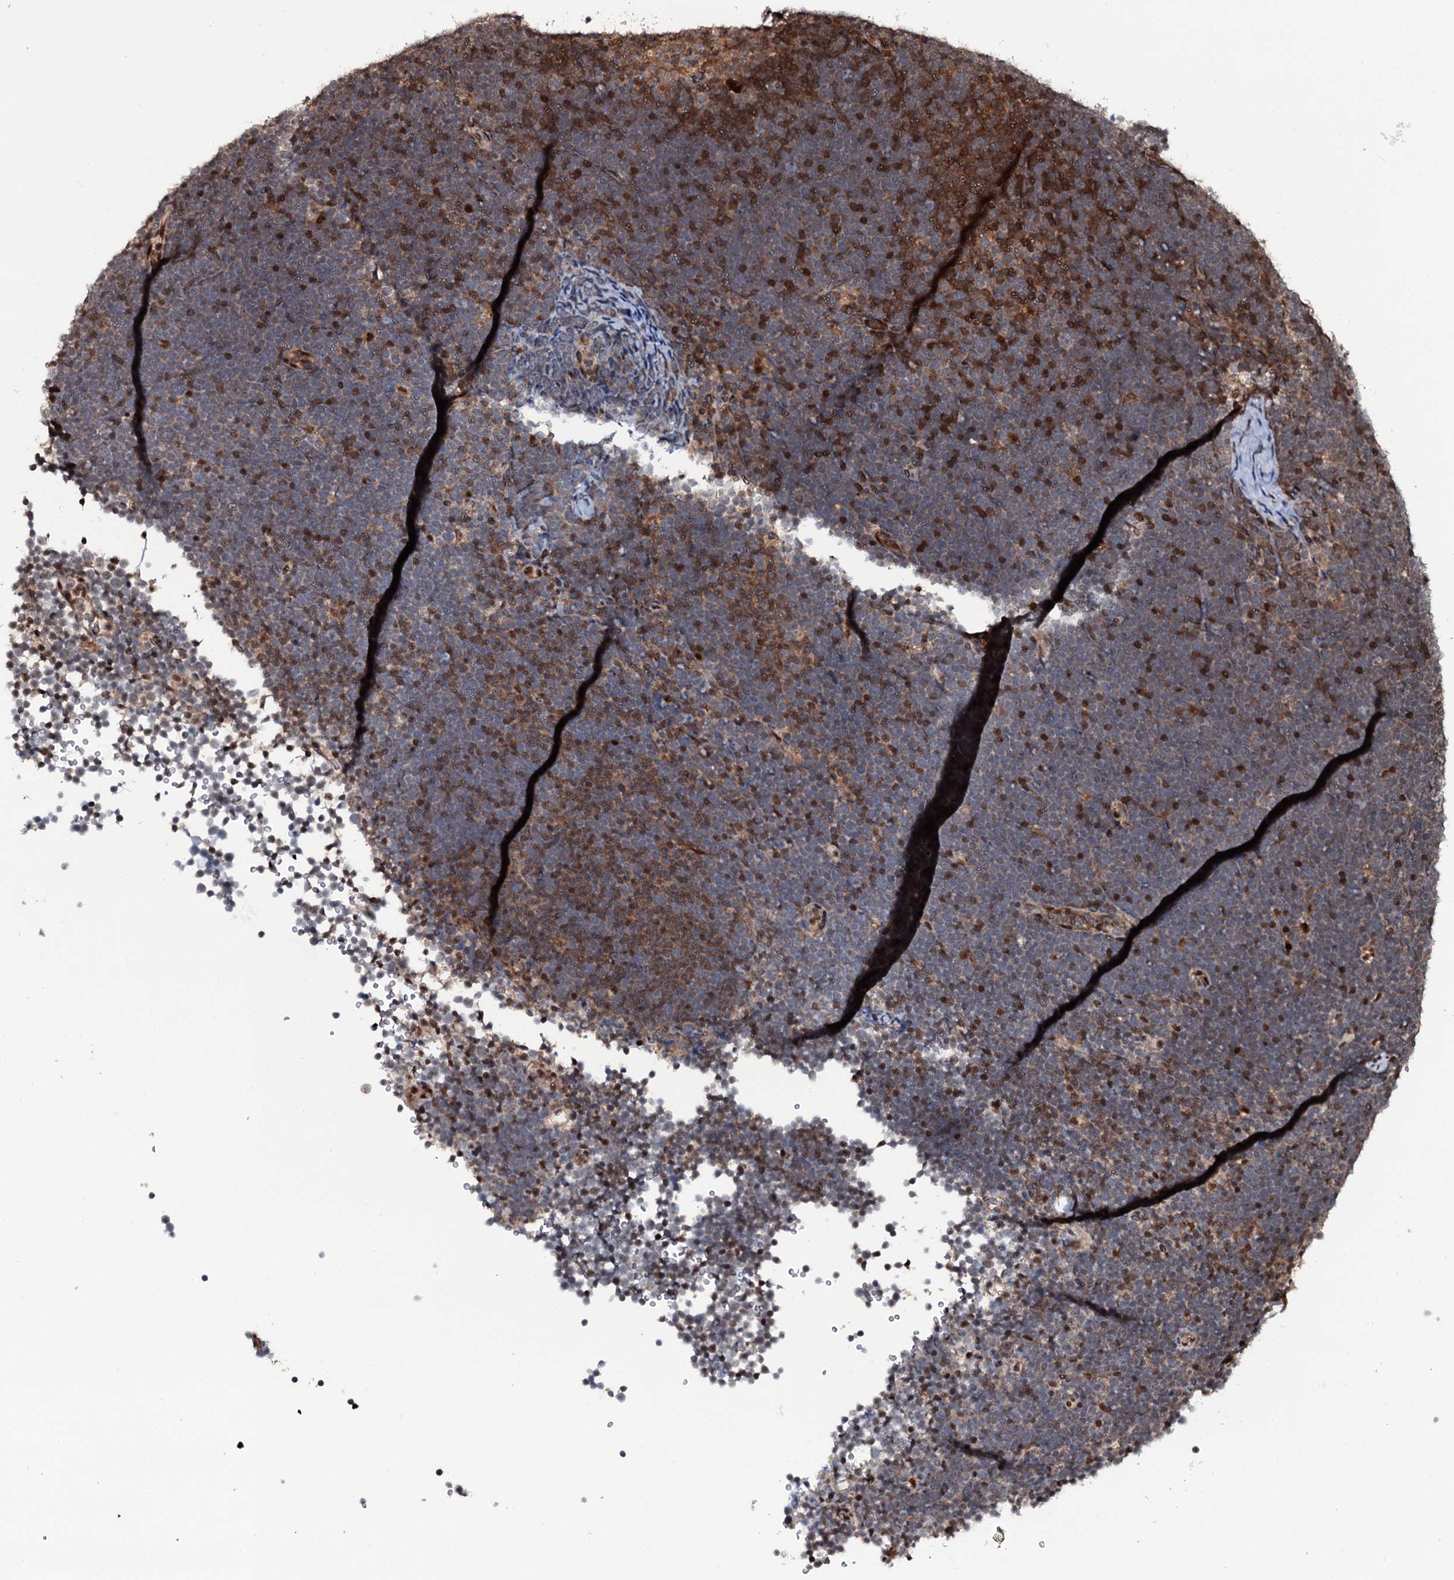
{"staining": {"intensity": "weak", "quantity": "<25%", "location": "cytoplasmic/membranous"}, "tissue": "lymphoma", "cell_type": "Tumor cells", "image_type": "cancer", "snomed": [{"axis": "morphology", "description": "Malignant lymphoma, non-Hodgkin's type, High grade"}, {"axis": "topography", "description": "Lymph node"}], "caption": "Tumor cells are negative for protein expression in human malignant lymphoma, non-Hodgkin's type (high-grade).", "gene": "HDDC3", "patient": {"sex": "male", "age": 13}}